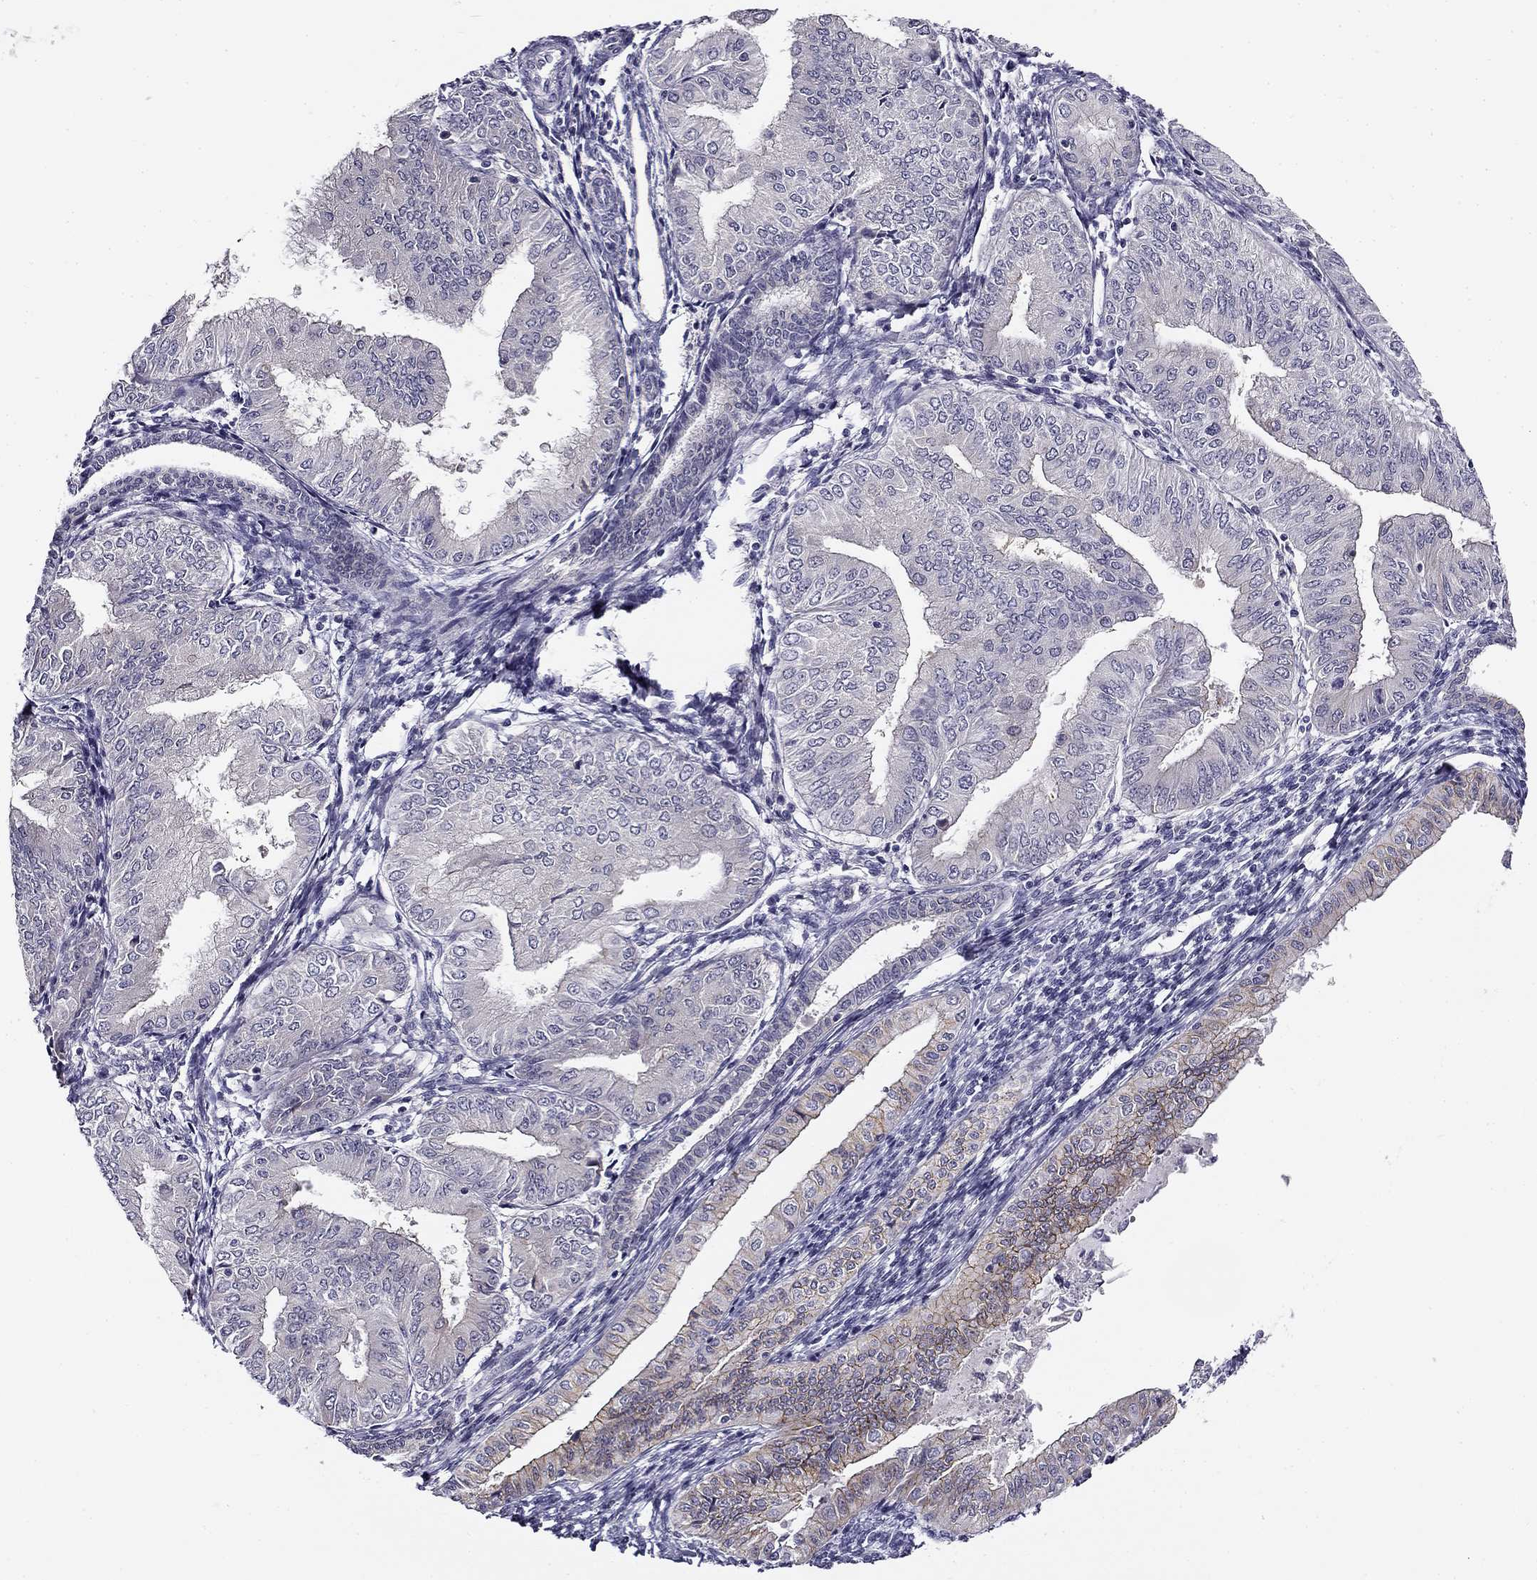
{"staining": {"intensity": "moderate", "quantity": "<25%", "location": "cytoplasmic/membranous"}, "tissue": "endometrial cancer", "cell_type": "Tumor cells", "image_type": "cancer", "snomed": [{"axis": "morphology", "description": "Adenocarcinoma, NOS"}, {"axis": "topography", "description": "Endometrium"}], "caption": "Immunohistochemical staining of endometrial cancer (adenocarcinoma) reveals low levels of moderate cytoplasmic/membranous protein positivity in approximately <25% of tumor cells. (IHC, brightfield microscopy, high magnification).", "gene": "CNR1", "patient": {"sex": "female", "age": 53}}